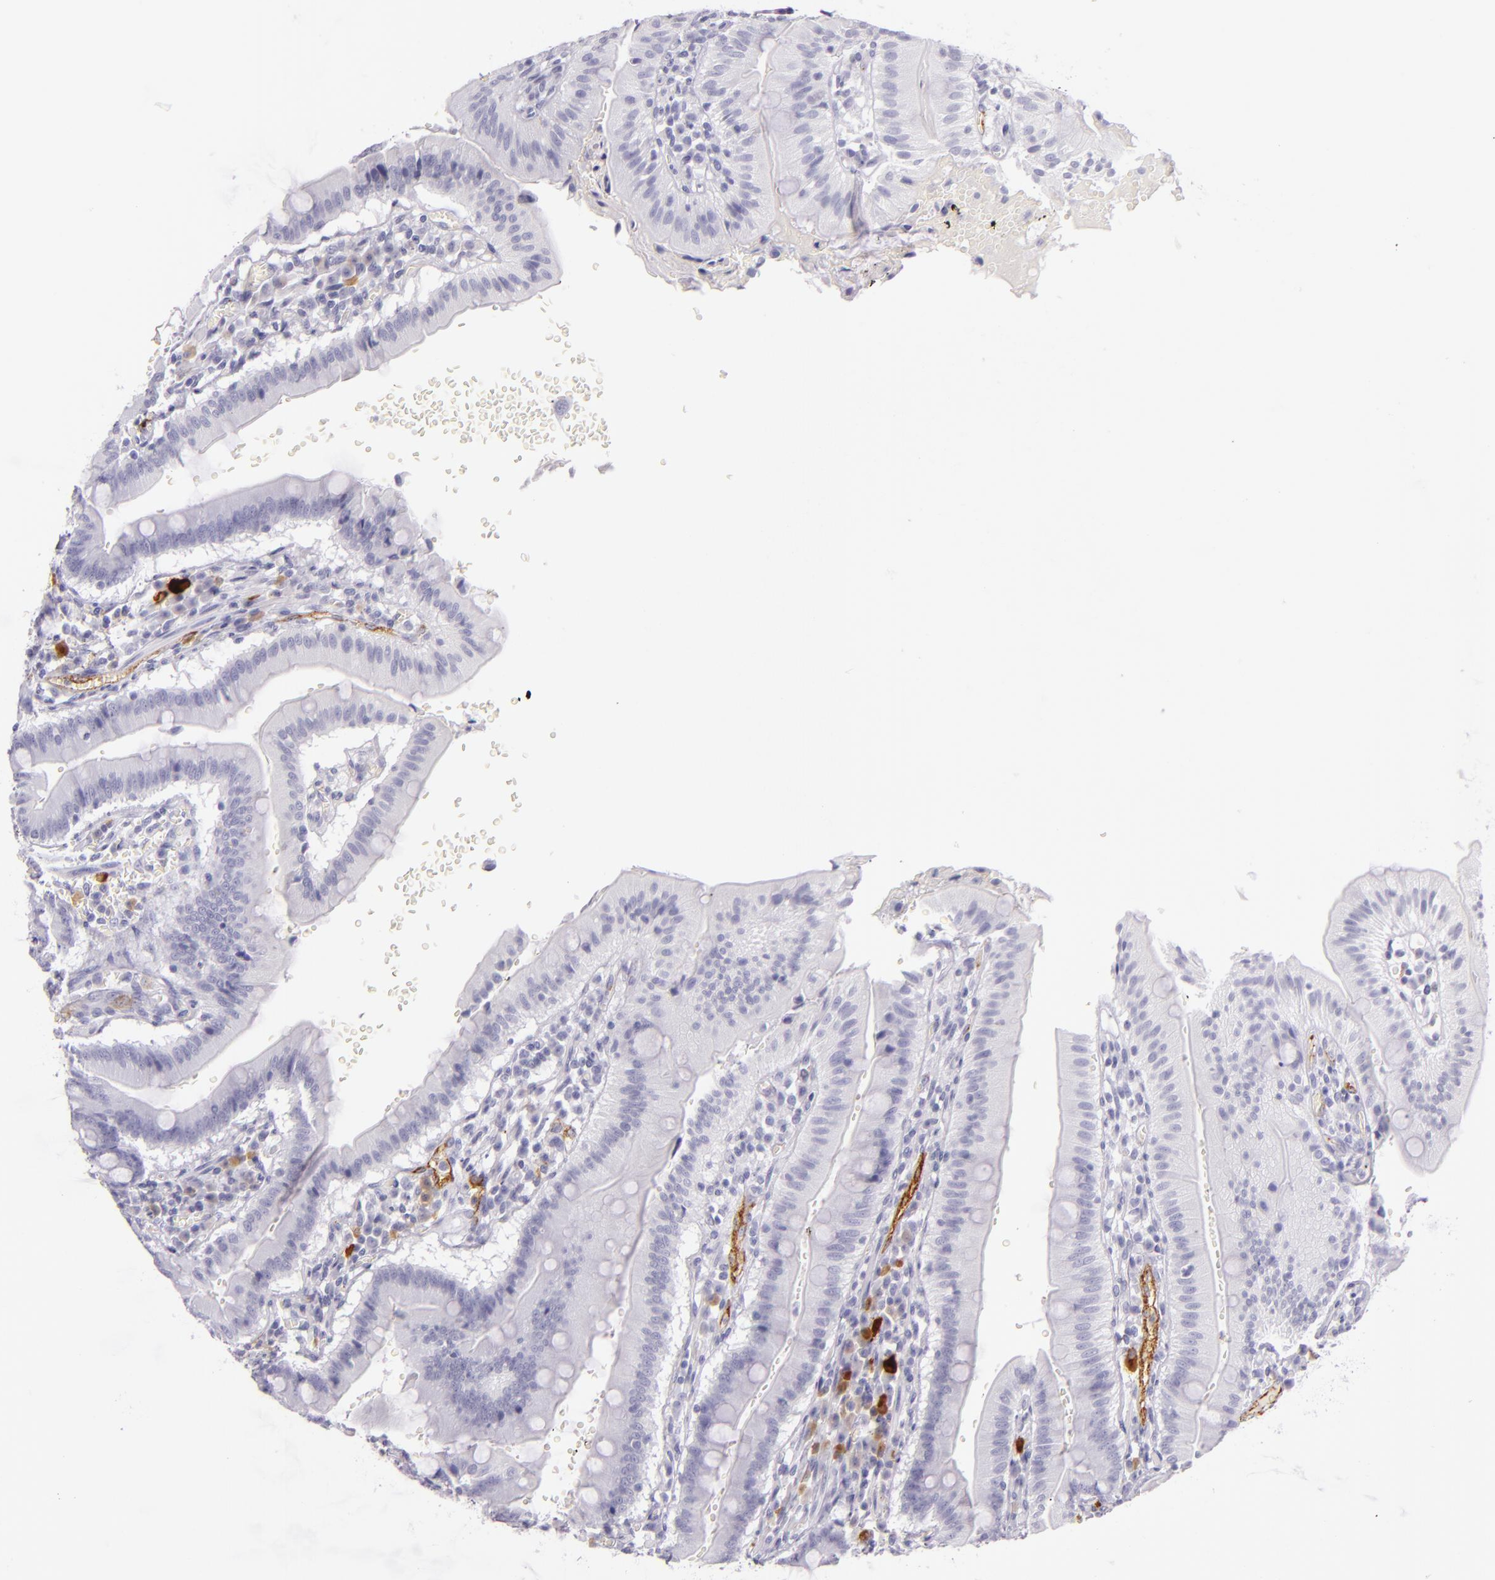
{"staining": {"intensity": "negative", "quantity": "none", "location": "none"}, "tissue": "small intestine", "cell_type": "Glandular cells", "image_type": "normal", "snomed": [{"axis": "morphology", "description": "Normal tissue, NOS"}, {"axis": "topography", "description": "Small intestine"}], "caption": "A high-resolution micrograph shows immunohistochemistry (IHC) staining of normal small intestine, which shows no significant staining in glandular cells. Brightfield microscopy of immunohistochemistry stained with DAB (brown) and hematoxylin (blue), captured at high magnification.", "gene": "SELP", "patient": {"sex": "male", "age": 71}}